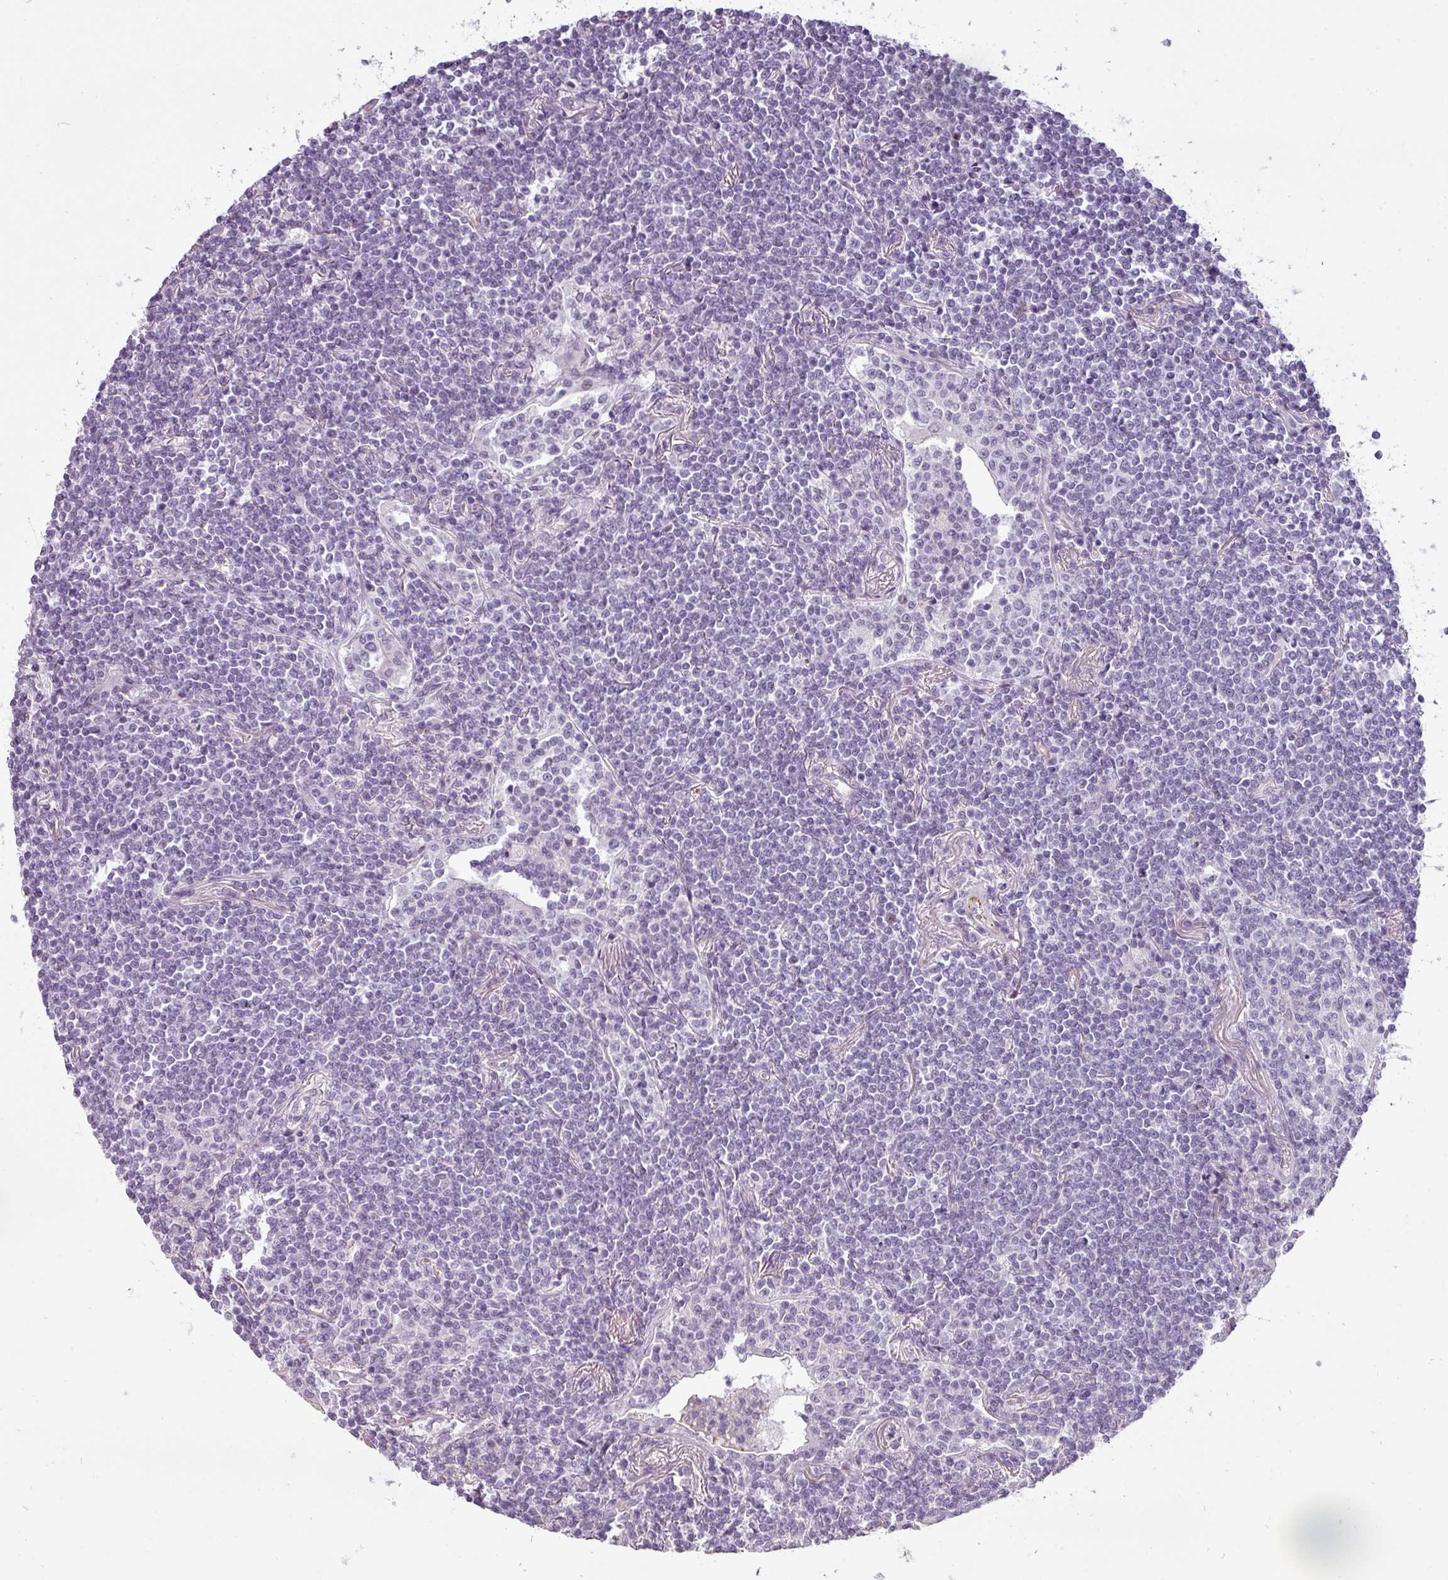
{"staining": {"intensity": "negative", "quantity": "none", "location": "none"}, "tissue": "lymphoma", "cell_type": "Tumor cells", "image_type": "cancer", "snomed": [{"axis": "morphology", "description": "Malignant lymphoma, non-Hodgkin's type, Low grade"}, {"axis": "topography", "description": "Lung"}], "caption": "DAB immunohistochemical staining of malignant lymphoma, non-Hodgkin's type (low-grade) displays no significant expression in tumor cells.", "gene": "CHRDL1", "patient": {"sex": "female", "age": 71}}